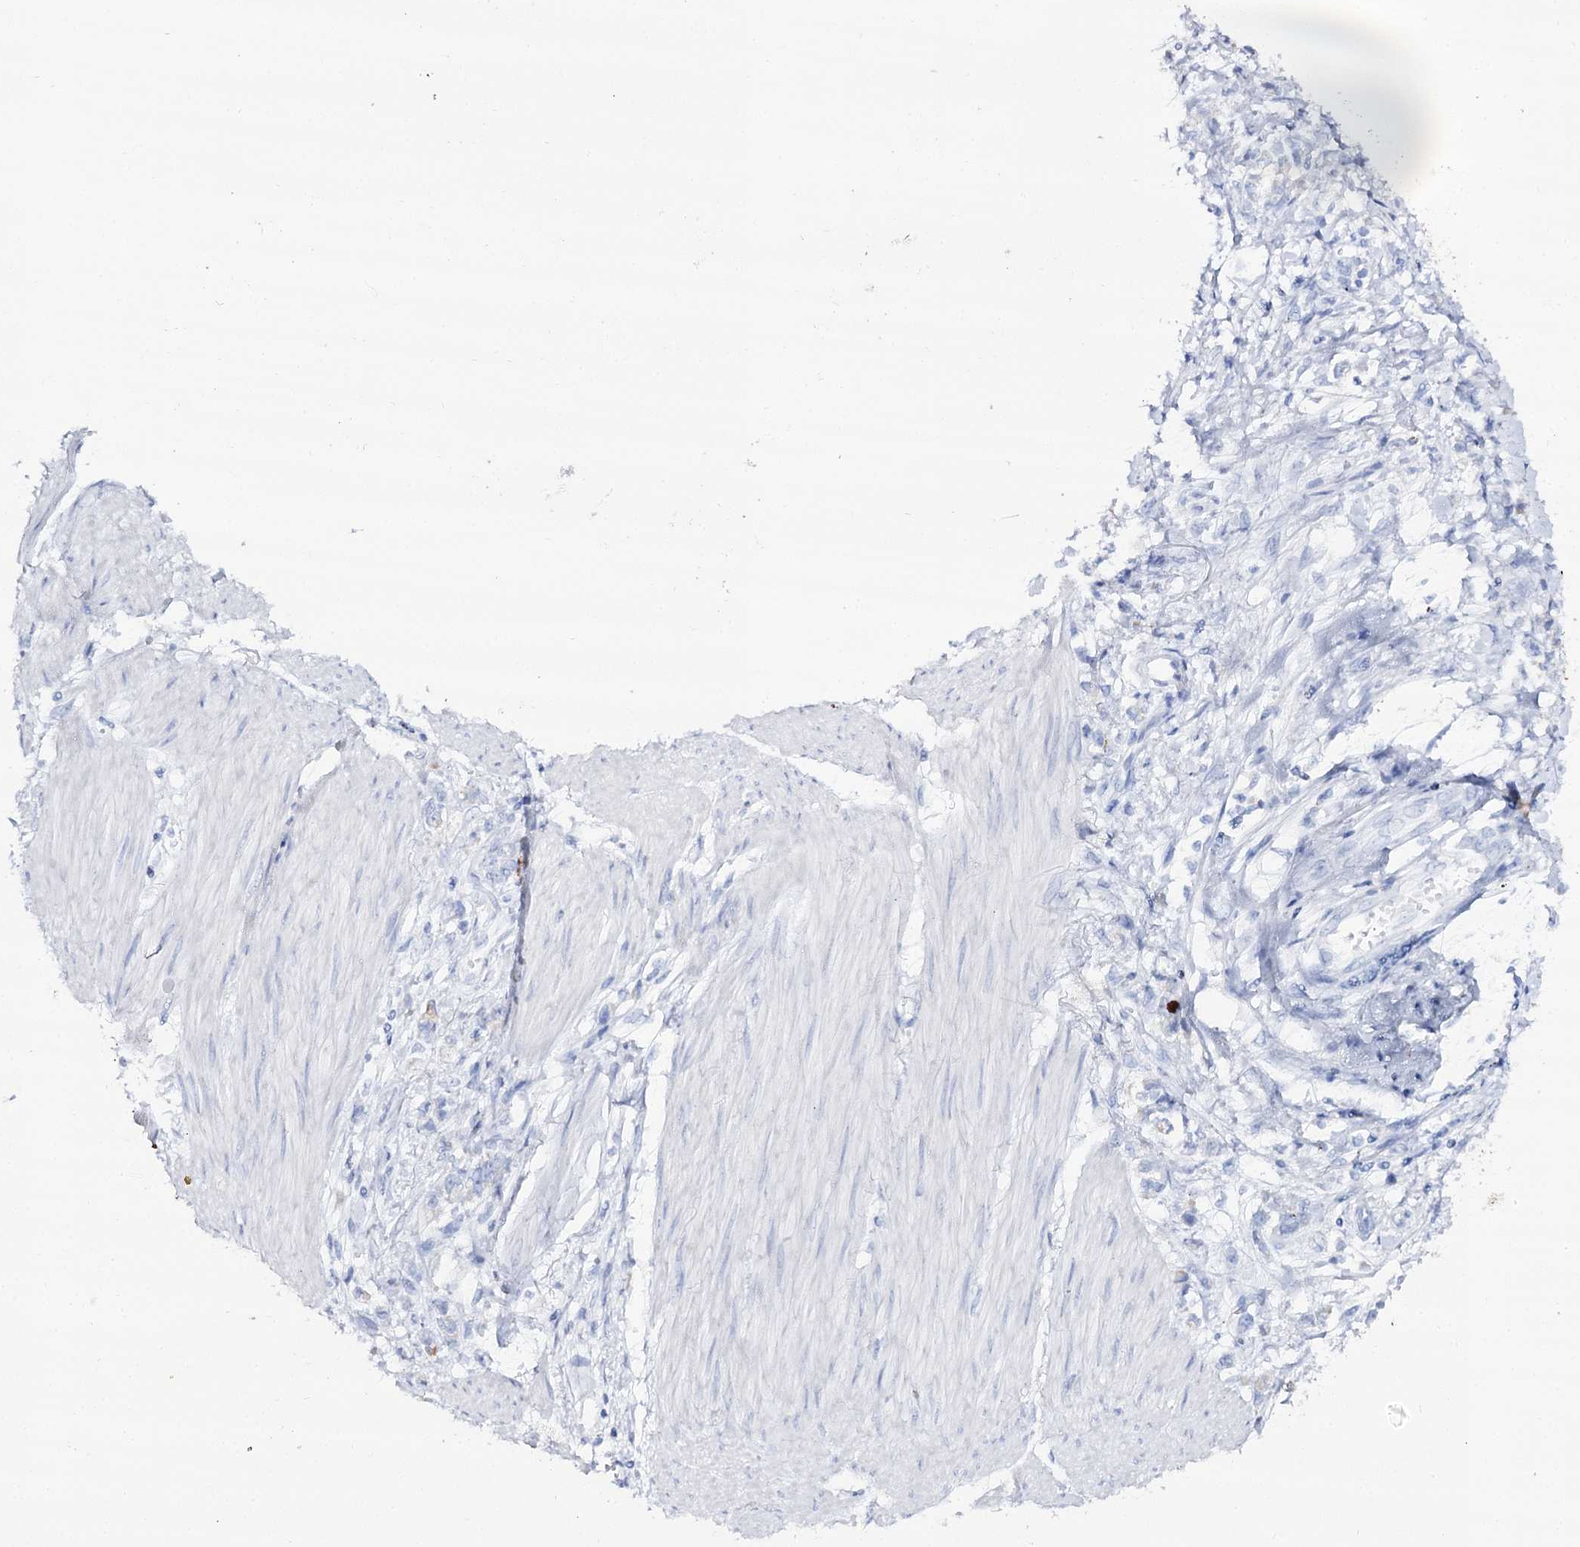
{"staining": {"intensity": "negative", "quantity": "none", "location": "none"}, "tissue": "stomach cancer", "cell_type": "Tumor cells", "image_type": "cancer", "snomed": [{"axis": "morphology", "description": "Adenocarcinoma, NOS"}, {"axis": "topography", "description": "Stomach"}], "caption": "Tumor cells are negative for brown protein staining in stomach cancer (adenocarcinoma).", "gene": "SLC3A1", "patient": {"sex": "female", "age": 76}}